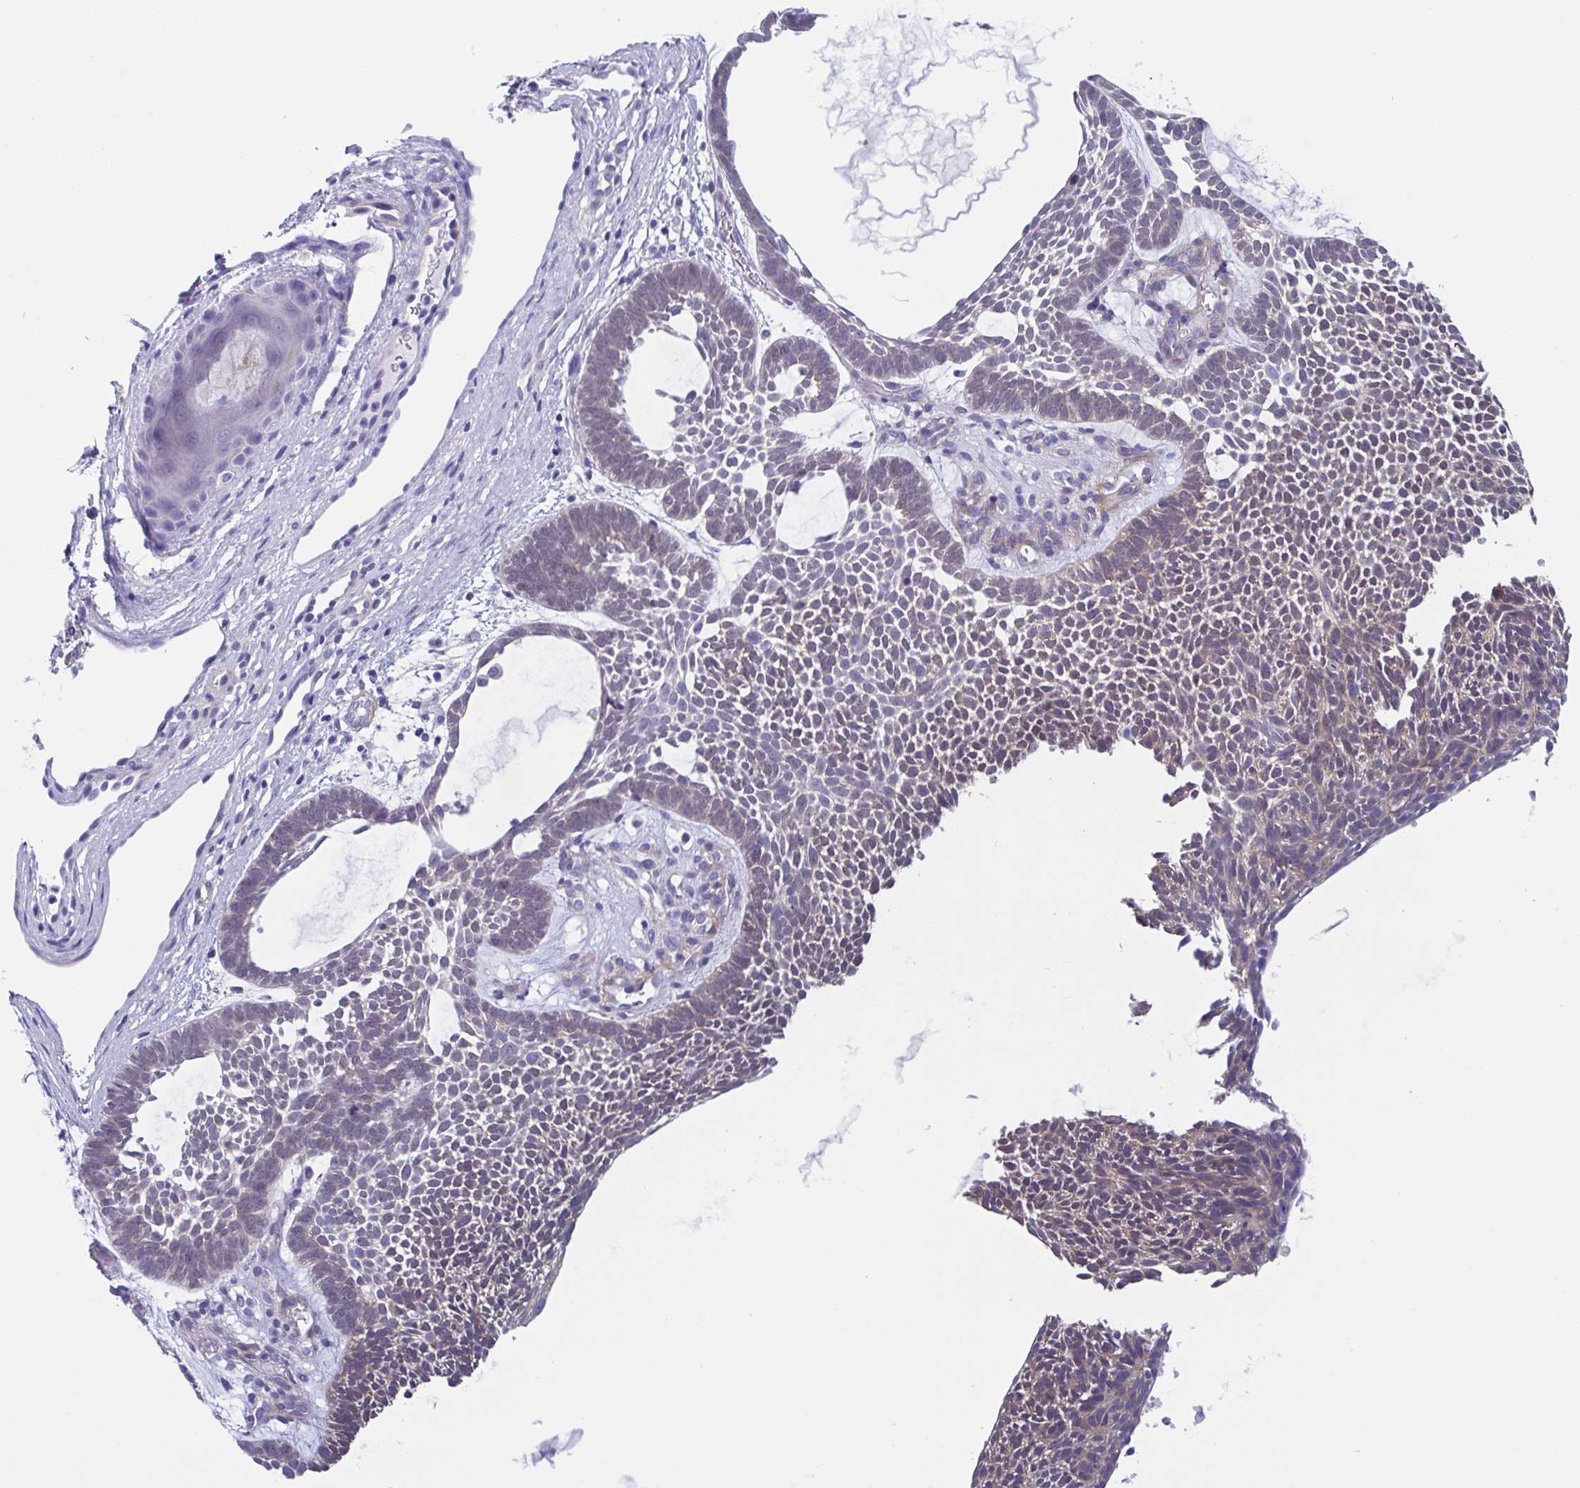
{"staining": {"intensity": "weak", "quantity": "25%-75%", "location": "cytoplasmic/membranous"}, "tissue": "skin cancer", "cell_type": "Tumor cells", "image_type": "cancer", "snomed": [{"axis": "morphology", "description": "Basal cell carcinoma"}, {"axis": "topography", "description": "Skin"}, {"axis": "topography", "description": "Skin of face"}], "caption": "Weak cytoplasmic/membranous protein expression is appreciated in approximately 25%-75% of tumor cells in skin cancer (basal cell carcinoma).", "gene": "LPIN3", "patient": {"sex": "male", "age": 83}}